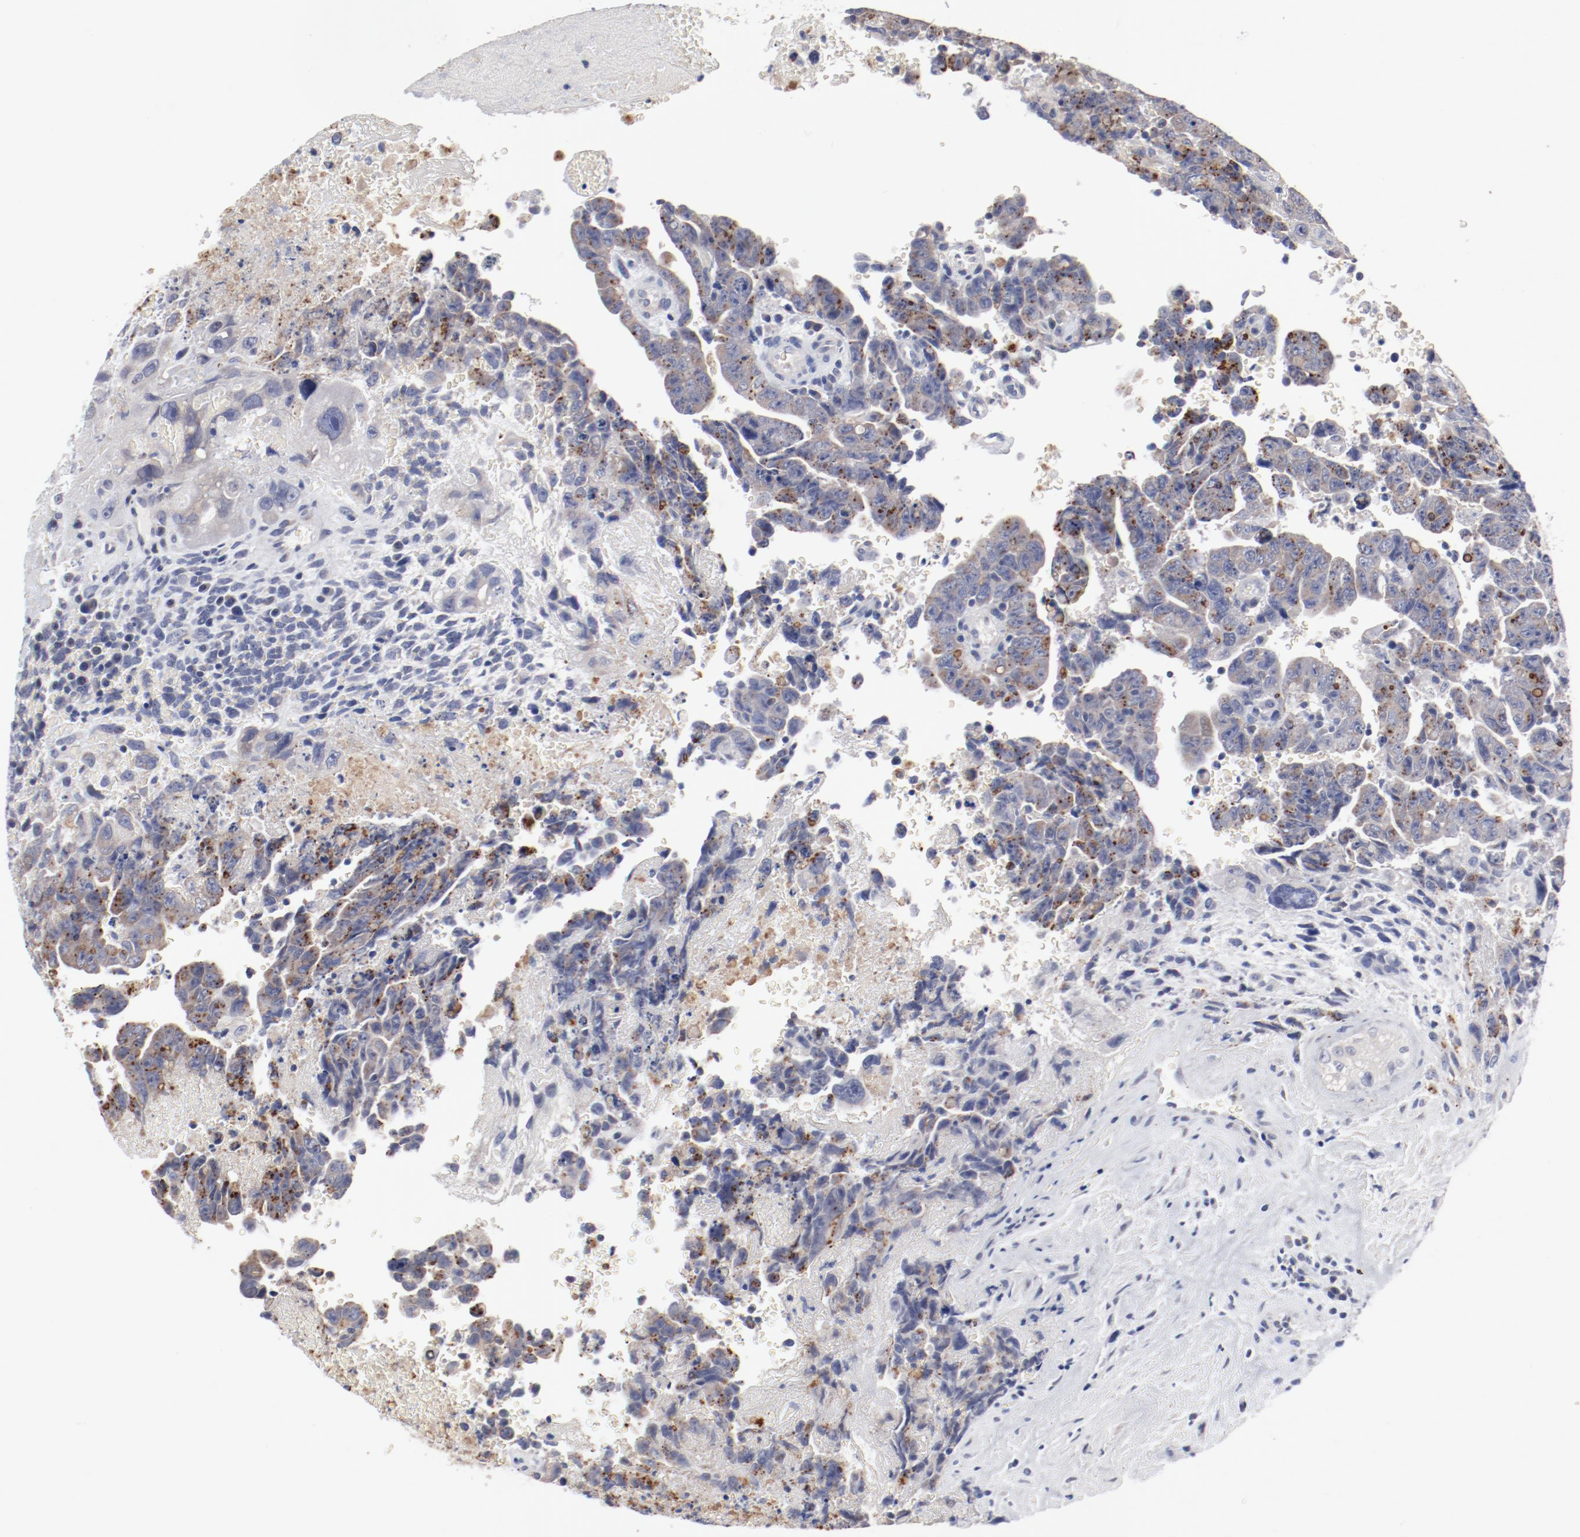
{"staining": {"intensity": "moderate", "quantity": "25%-75%", "location": "cytoplasmic/membranous"}, "tissue": "testis cancer", "cell_type": "Tumor cells", "image_type": "cancer", "snomed": [{"axis": "morphology", "description": "Carcinoma, Embryonal, NOS"}, {"axis": "topography", "description": "Testis"}], "caption": "Protein staining displays moderate cytoplasmic/membranous staining in approximately 25%-75% of tumor cells in embryonal carcinoma (testis).", "gene": "GPR143", "patient": {"sex": "male", "age": 28}}